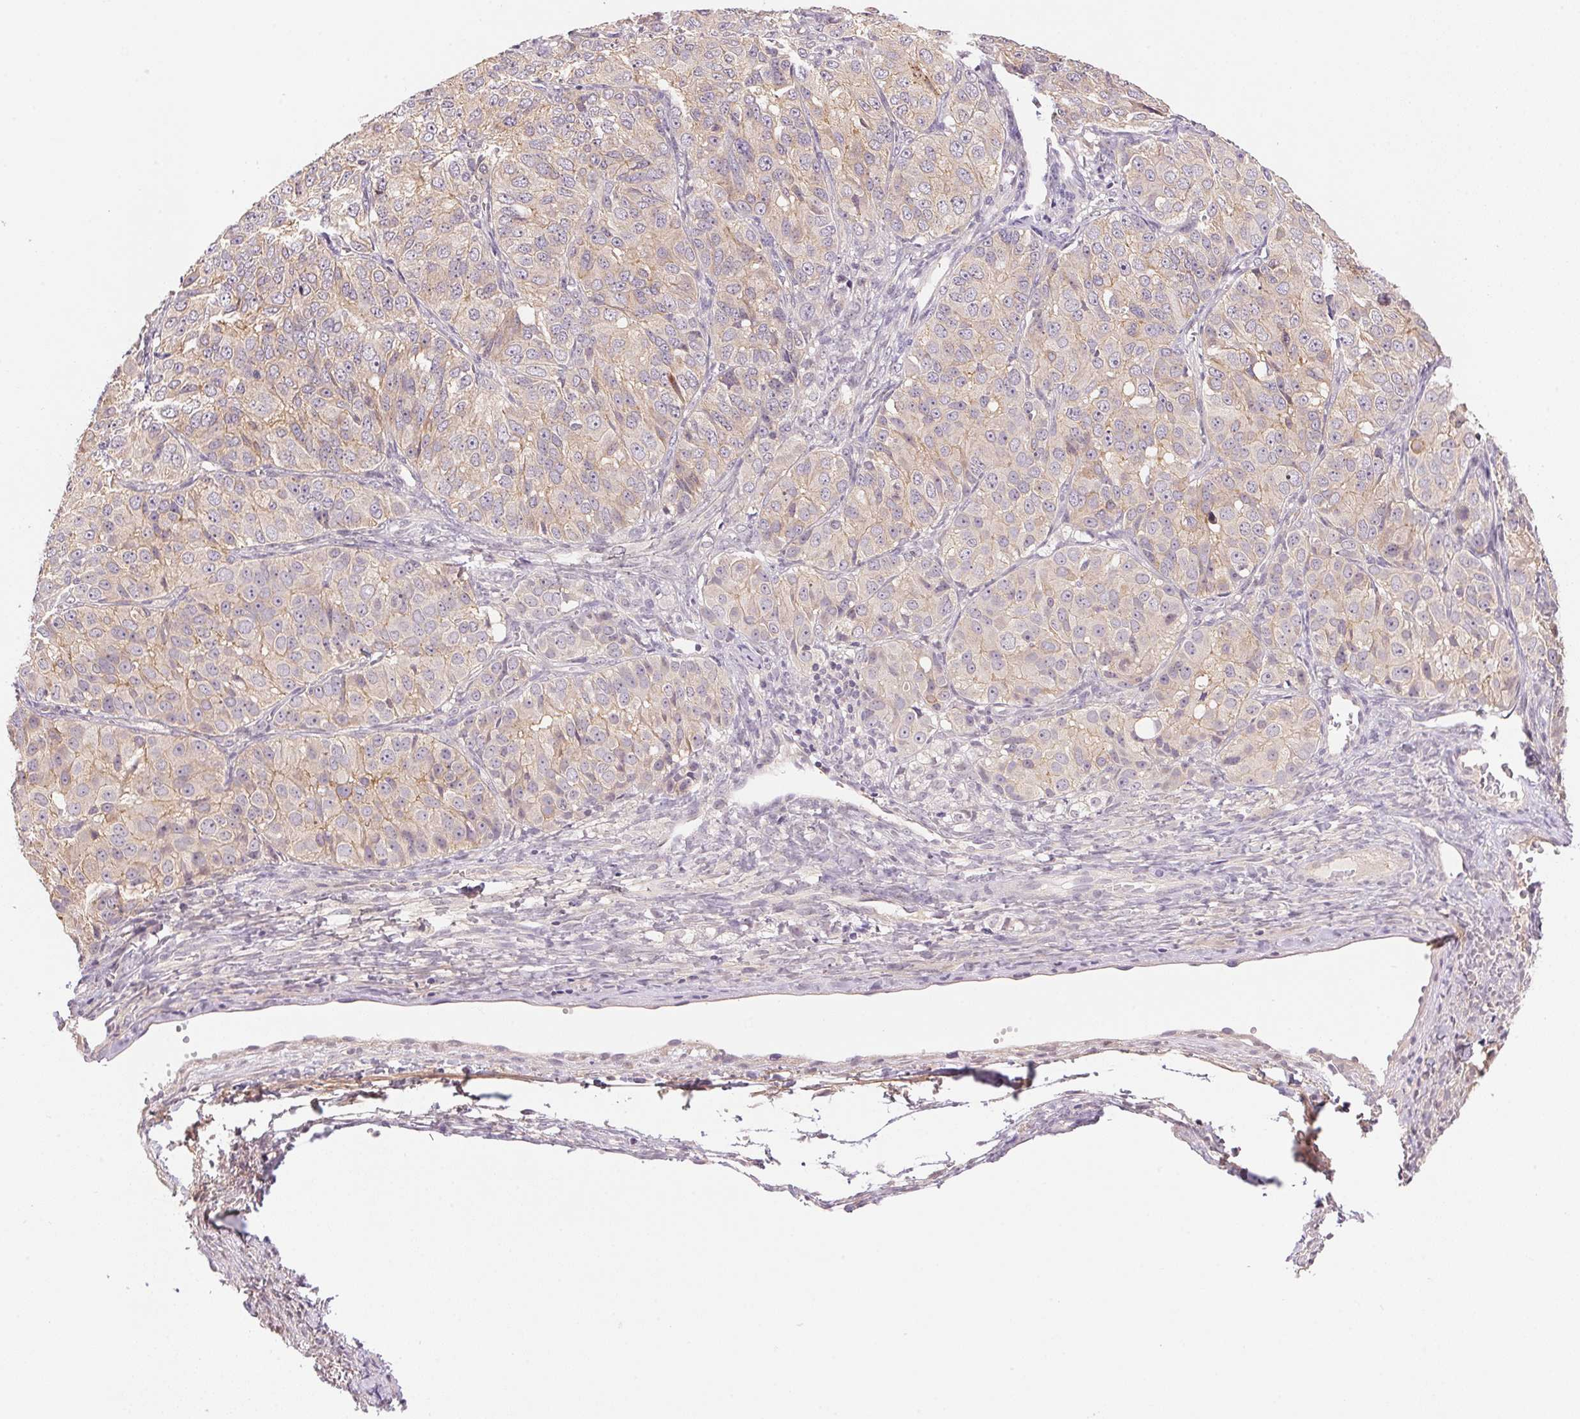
{"staining": {"intensity": "weak", "quantity": "<25%", "location": "cytoplasmic/membranous"}, "tissue": "ovarian cancer", "cell_type": "Tumor cells", "image_type": "cancer", "snomed": [{"axis": "morphology", "description": "Carcinoma, endometroid"}, {"axis": "topography", "description": "Ovary"}], "caption": "Tumor cells are negative for brown protein staining in endometroid carcinoma (ovarian). Brightfield microscopy of immunohistochemistry stained with DAB (brown) and hematoxylin (blue), captured at high magnification.", "gene": "BNIP5", "patient": {"sex": "female", "age": 51}}